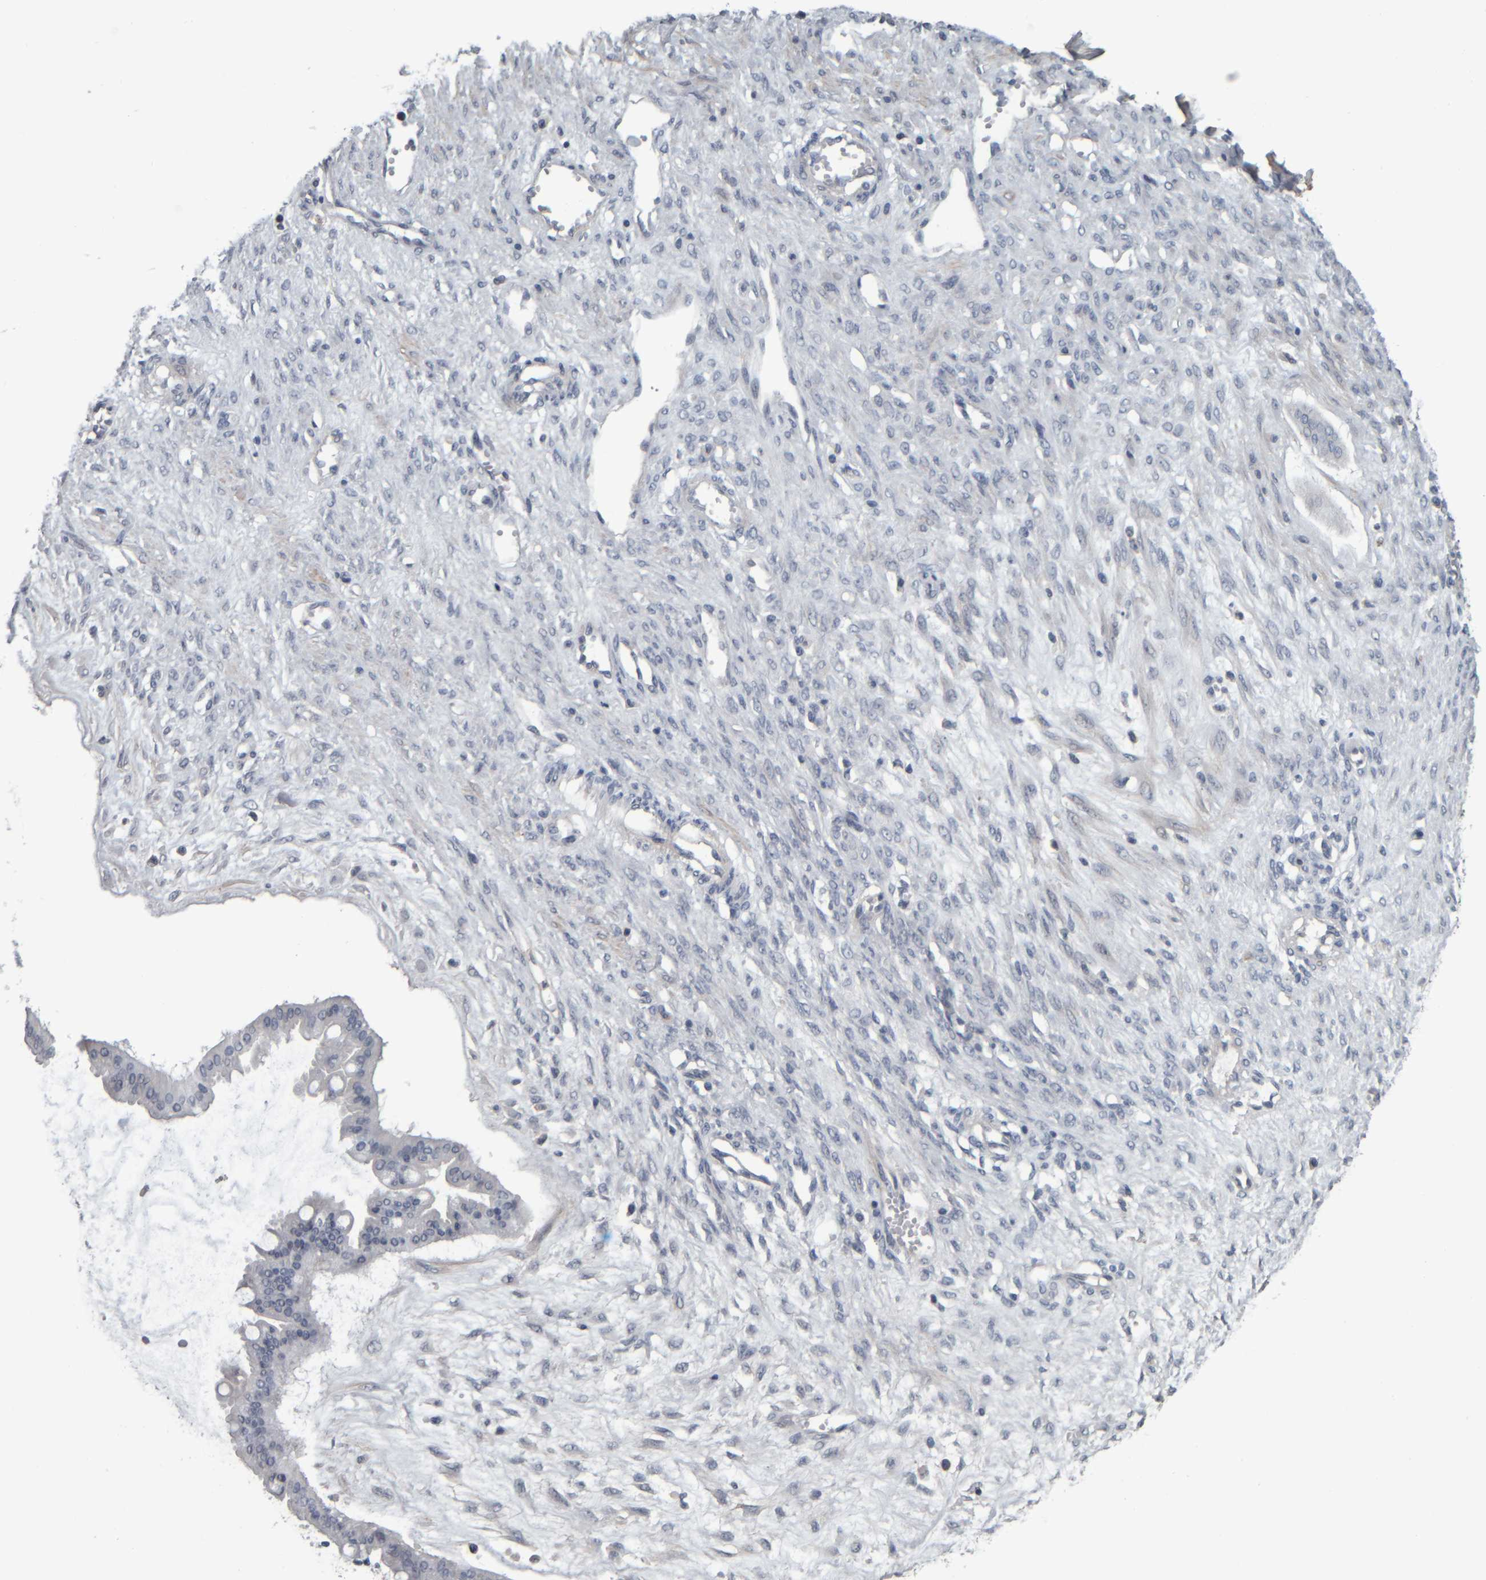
{"staining": {"intensity": "negative", "quantity": "none", "location": "none"}, "tissue": "ovarian cancer", "cell_type": "Tumor cells", "image_type": "cancer", "snomed": [{"axis": "morphology", "description": "Cystadenocarcinoma, mucinous, NOS"}, {"axis": "topography", "description": "Ovary"}], "caption": "Immunohistochemical staining of human mucinous cystadenocarcinoma (ovarian) displays no significant expression in tumor cells. The staining is performed using DAB (3,3'-diaminobenzidine) brown chromogen with nuclei counter-stained in using hematoxylin.", "gene": "CAVIN4", "patient": {"sex": "female", "age": 73}}